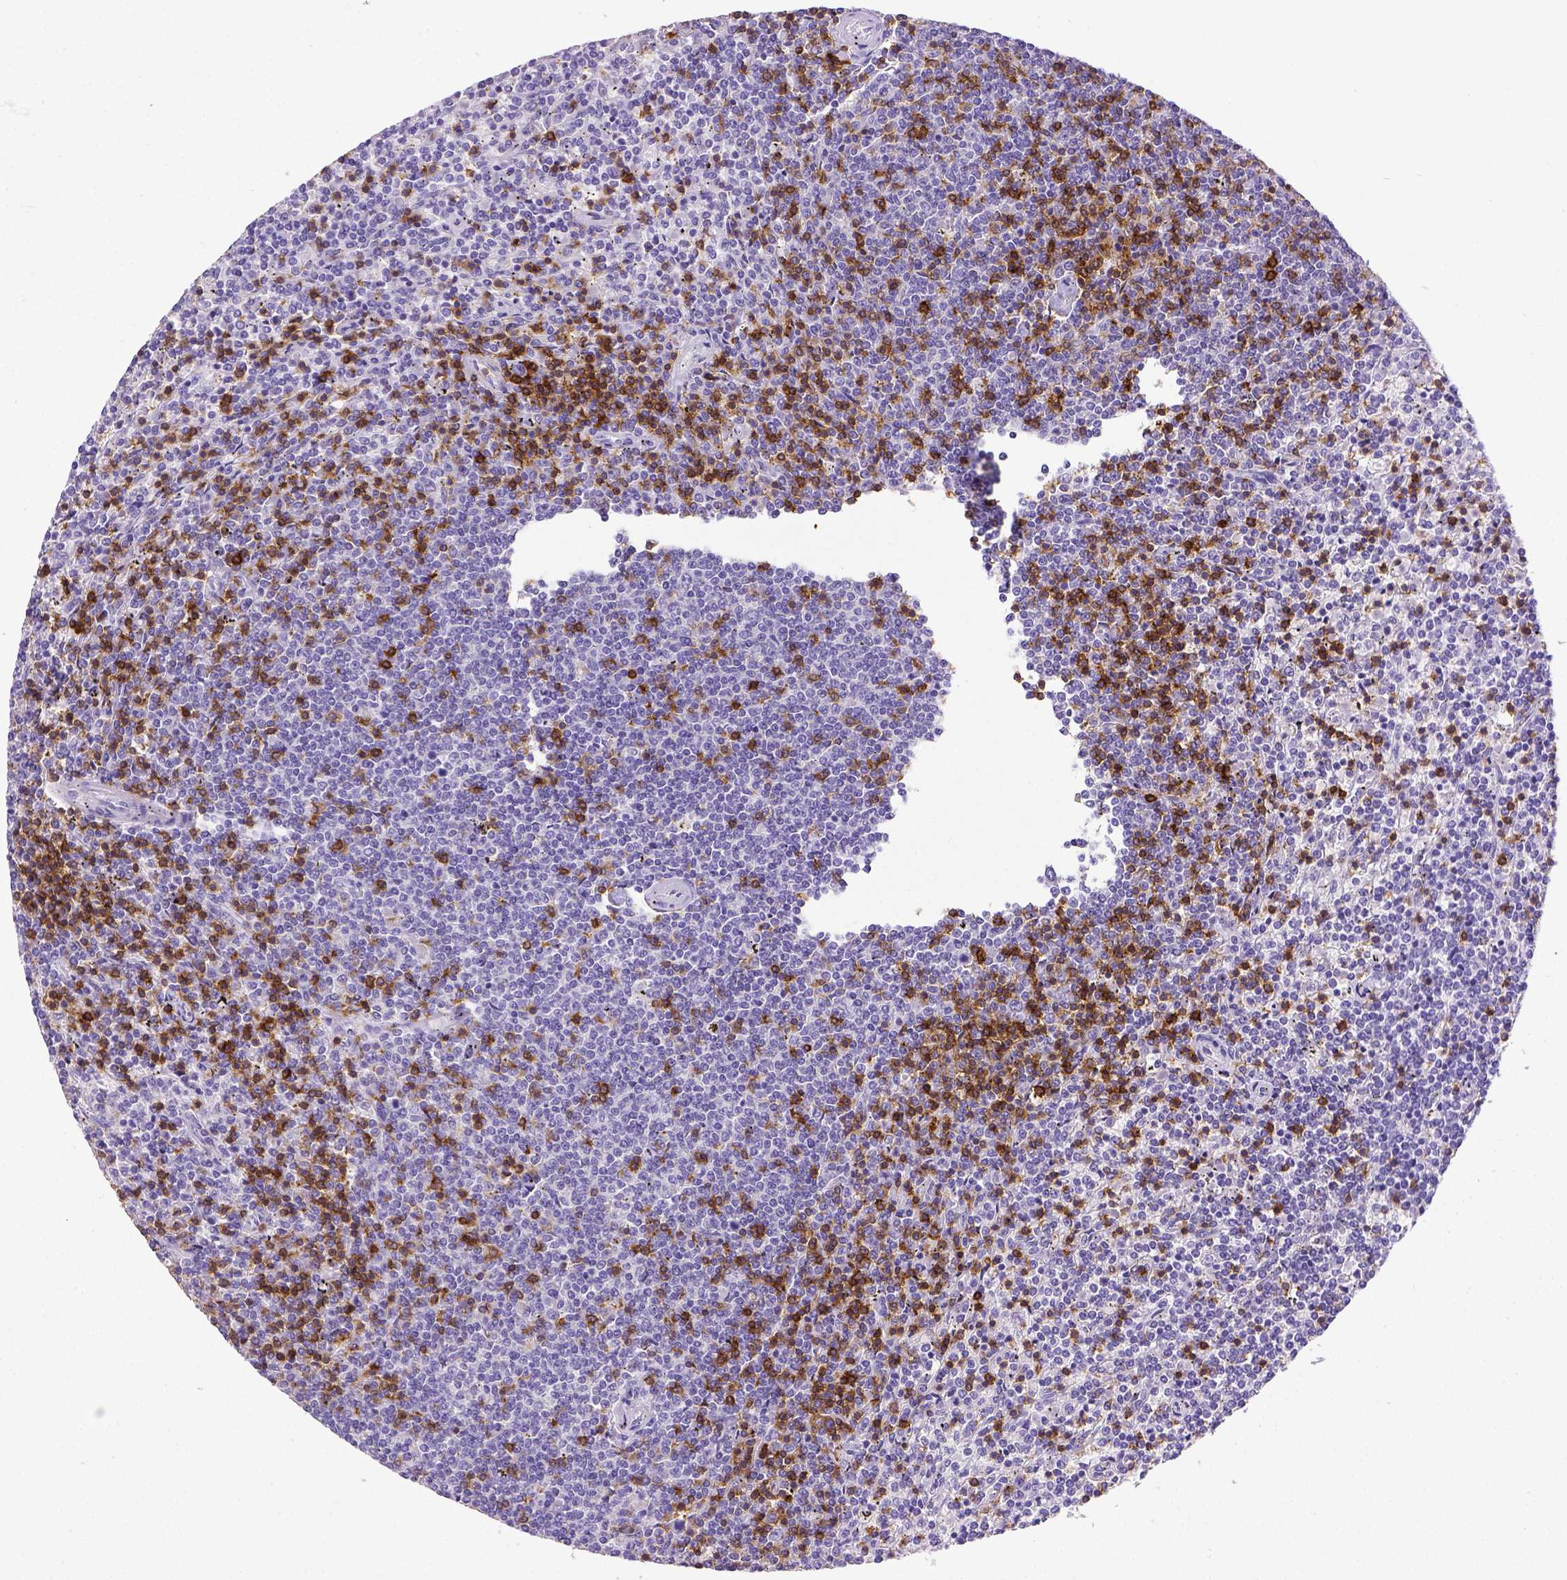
{"staining": {"intensity": "negative", "quantity": "none", "location": "none"}, "tissue": "lymphoma", "cell_type": "Tumor cells", "image_type": "cancer", "snomed": [{"axis": "morphology", "description": "Malignant lymphoma, non-Hodgkin's type, Low grade"}, {"axis": "topography", "description": "Spleen"}], "caption": "The photomicrograph shows no staining of tumor cells in lymphoma. The staining is performed using DAB (3,3'-diaminobenzidine) brown chromogen with nuclei counter-stained in using hematoxylin.", "gene": "CD3E", "patient": {"sex": "female", "age": 50}}